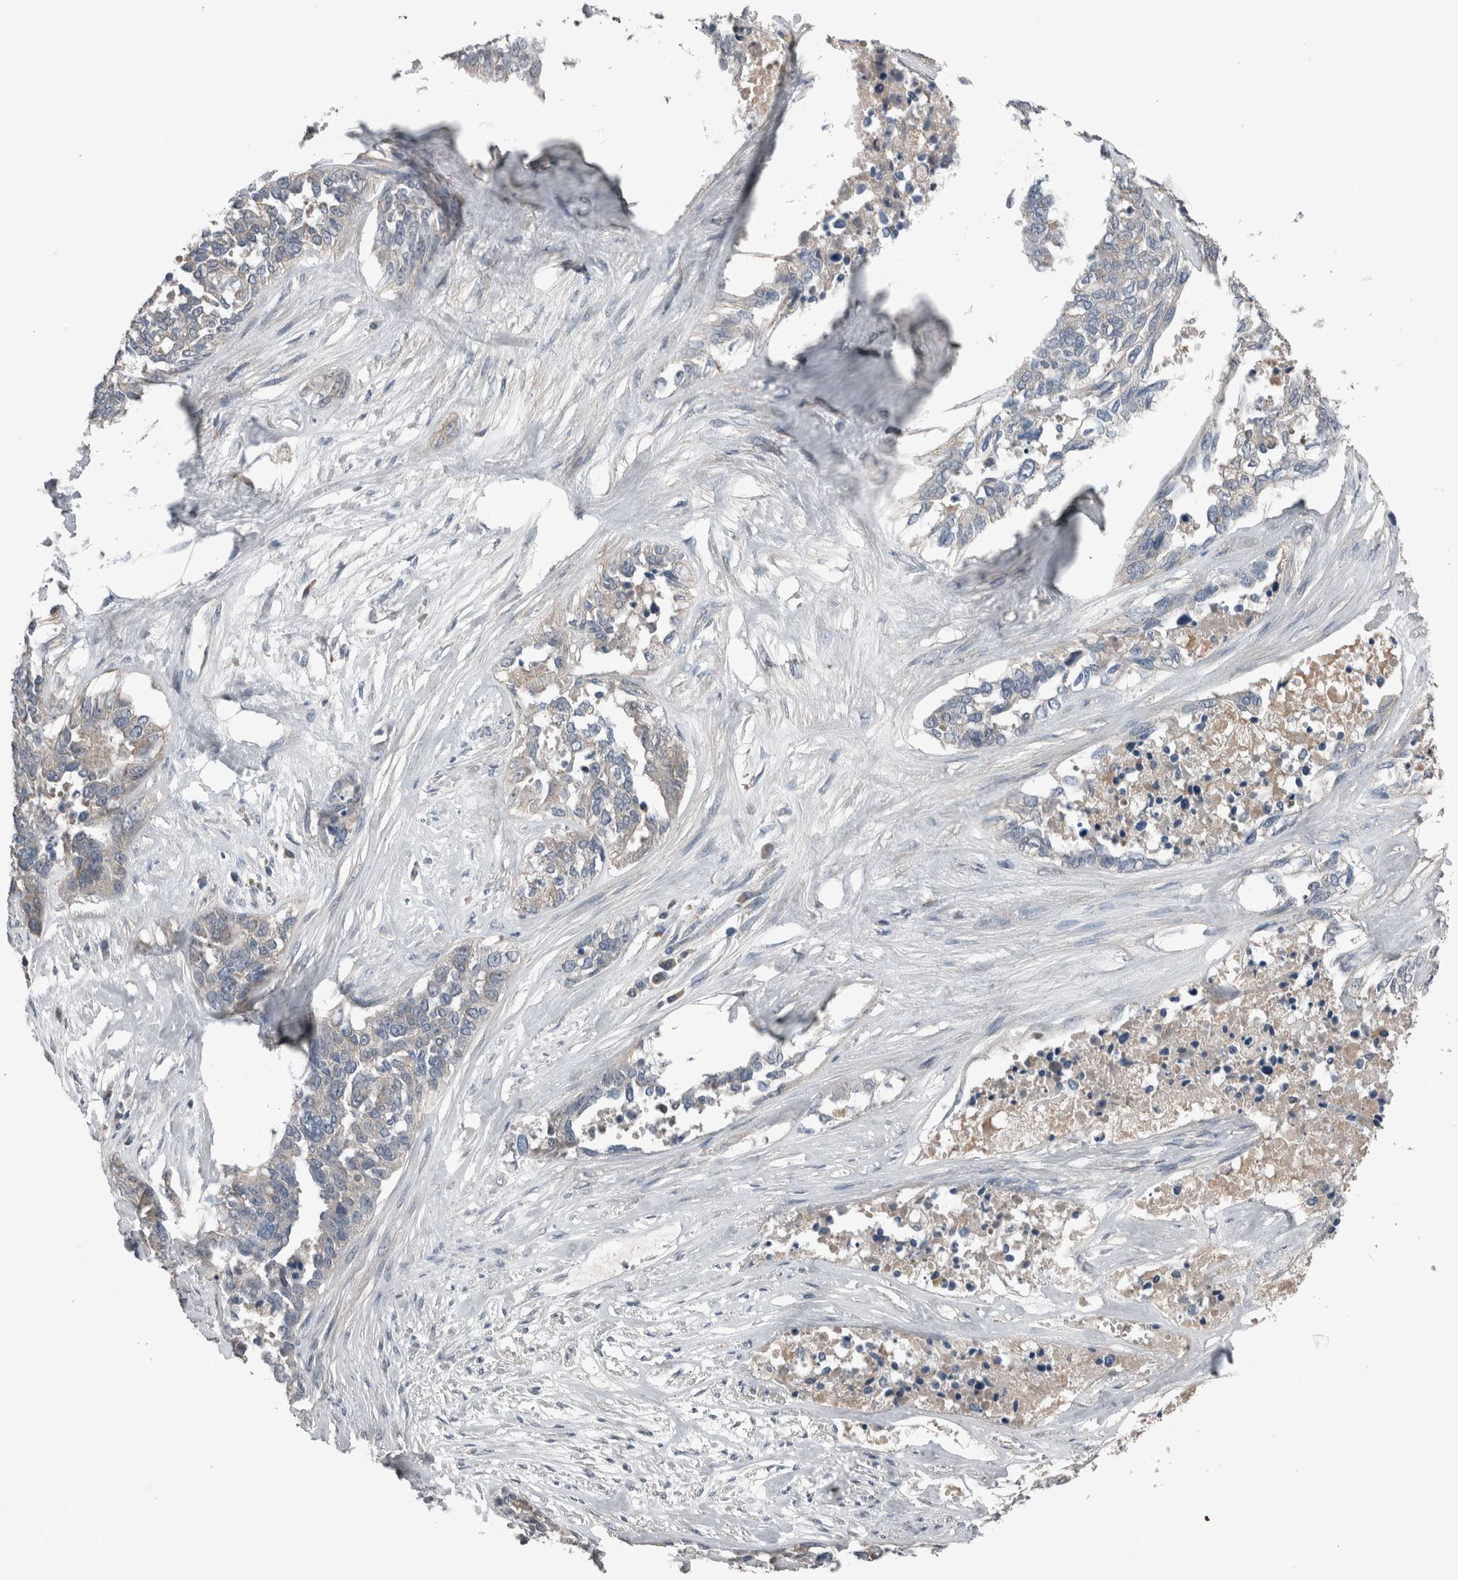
{"staining": {"intensity": "negative", "quantity": "none", "location": "none"}, "tissue": "ovarian cancer", "cell_type": "Tumor cells", "image_type": "cancer", "snomed": [{"axis": "morphology", "description": "Cystadenocarcinoma, serous, NOS"}, {"axis": "topography", "description": "Ovary"}], "caption": "The photomicrograph demonstrates no significant positivity in tumor cells of ovarian serous cystadenocarcinoma. (Brightfield microscopy of DAB (3,3'-diaminobenzidine) immunohistochemistry (IHC) at high magnification).", "gene": "CRNN", "patient": {"sex": "female", "age": 44}}